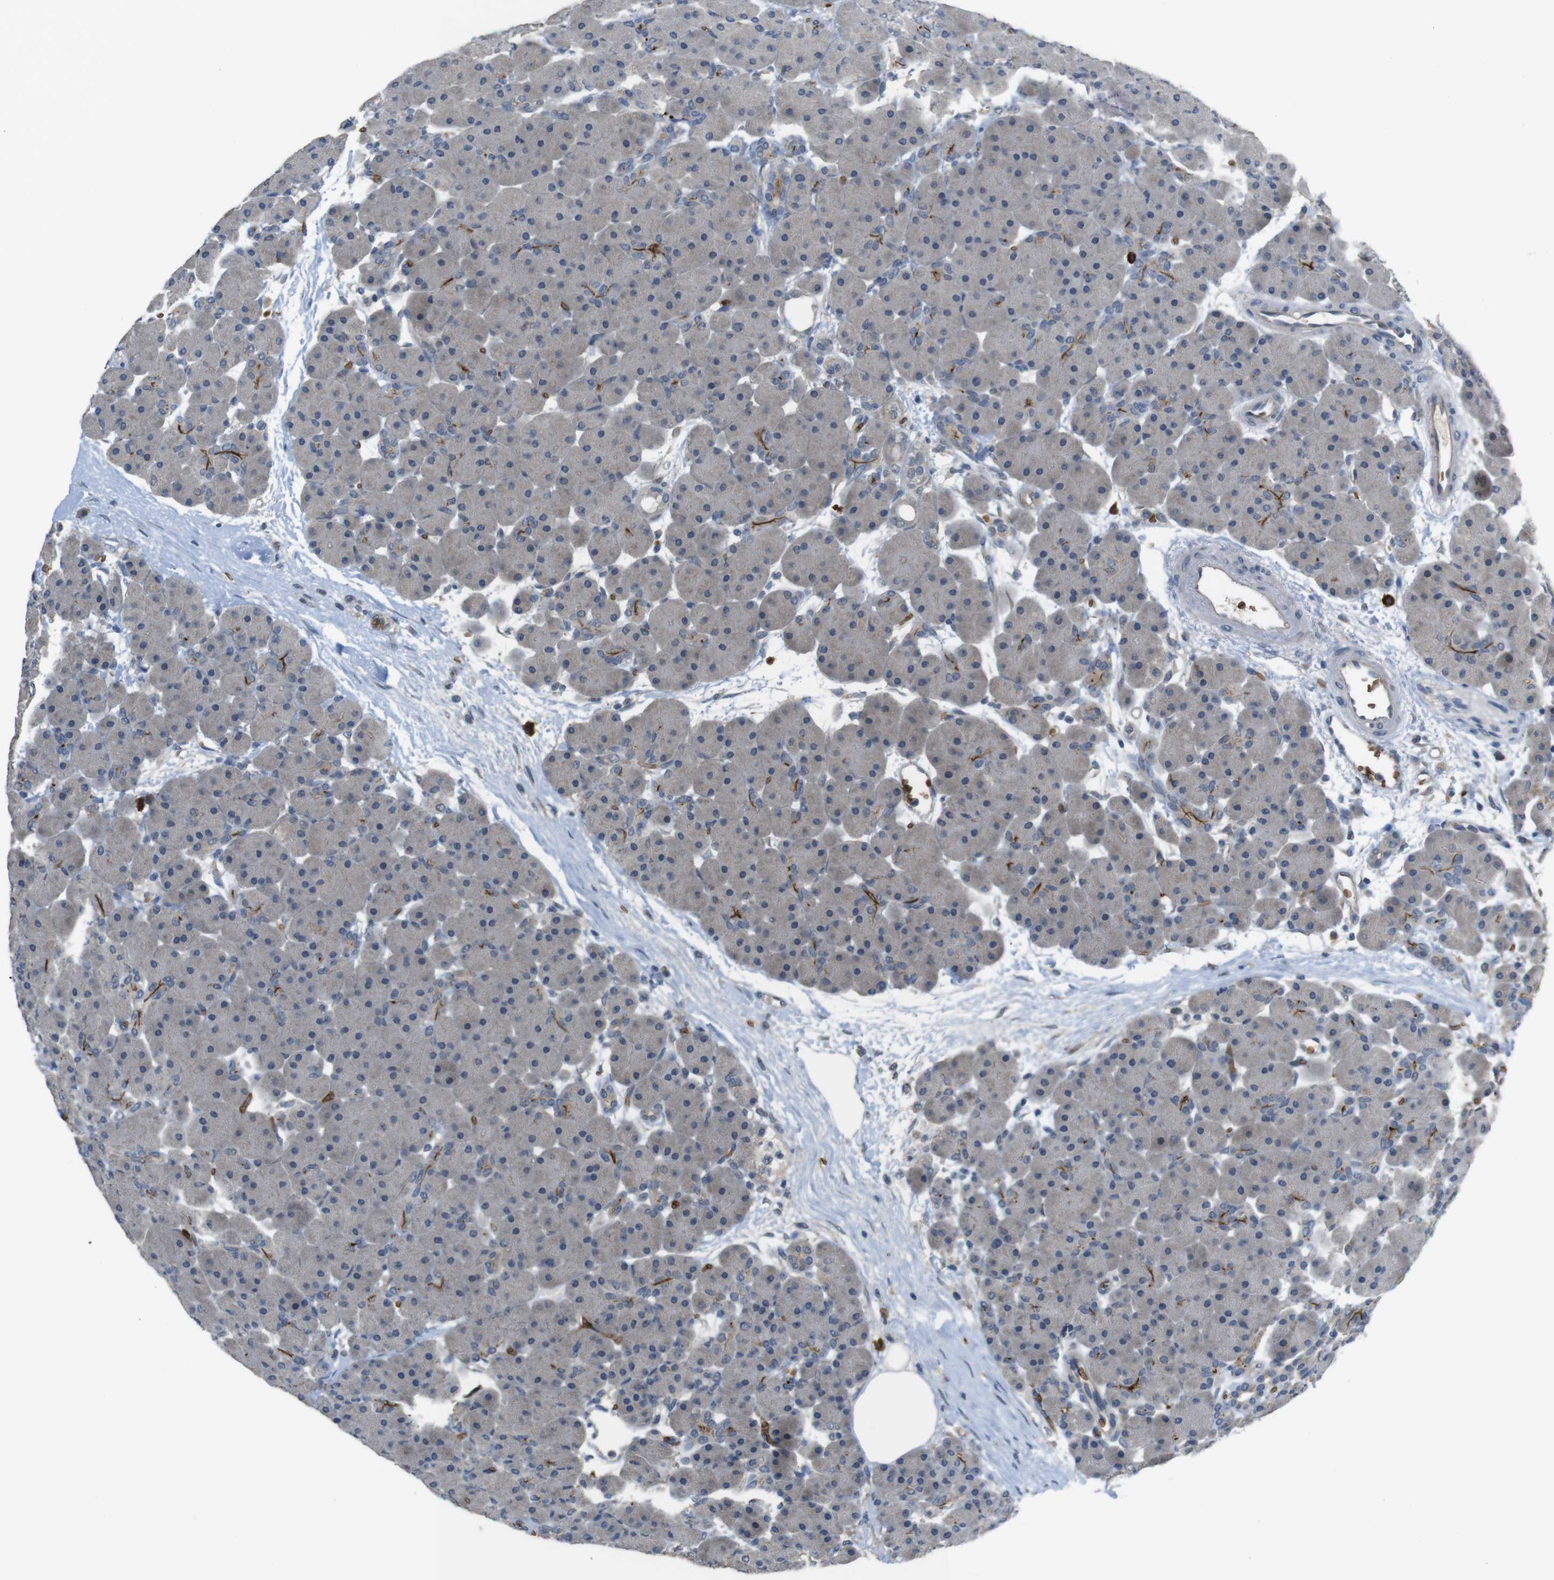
{"staining": {"intensity": "weak", "quantity": "<25%", "location": "cytoplasmic/membranous"}, "tissue": "pancreas", "cell_type": "Exocrine glandular cells", "image_type": "normal", "snomed": [{"axis": "morphology", "description": "Normal tissue, NOS"}, {"axis": "topography", "description": "Pancreas"}], "caption": "IHC image of benign pancreas: human pancreas stained with DAB (3,3'-diaminobenzidine) reveals no significant protein staining in exocrine glandular cells. The staining is performed using DAB brown chromogen with nuclei counter-stained in using hematoxylin.", "gene": "GYPA", "patient": {"sex": "male", "age": 66}}